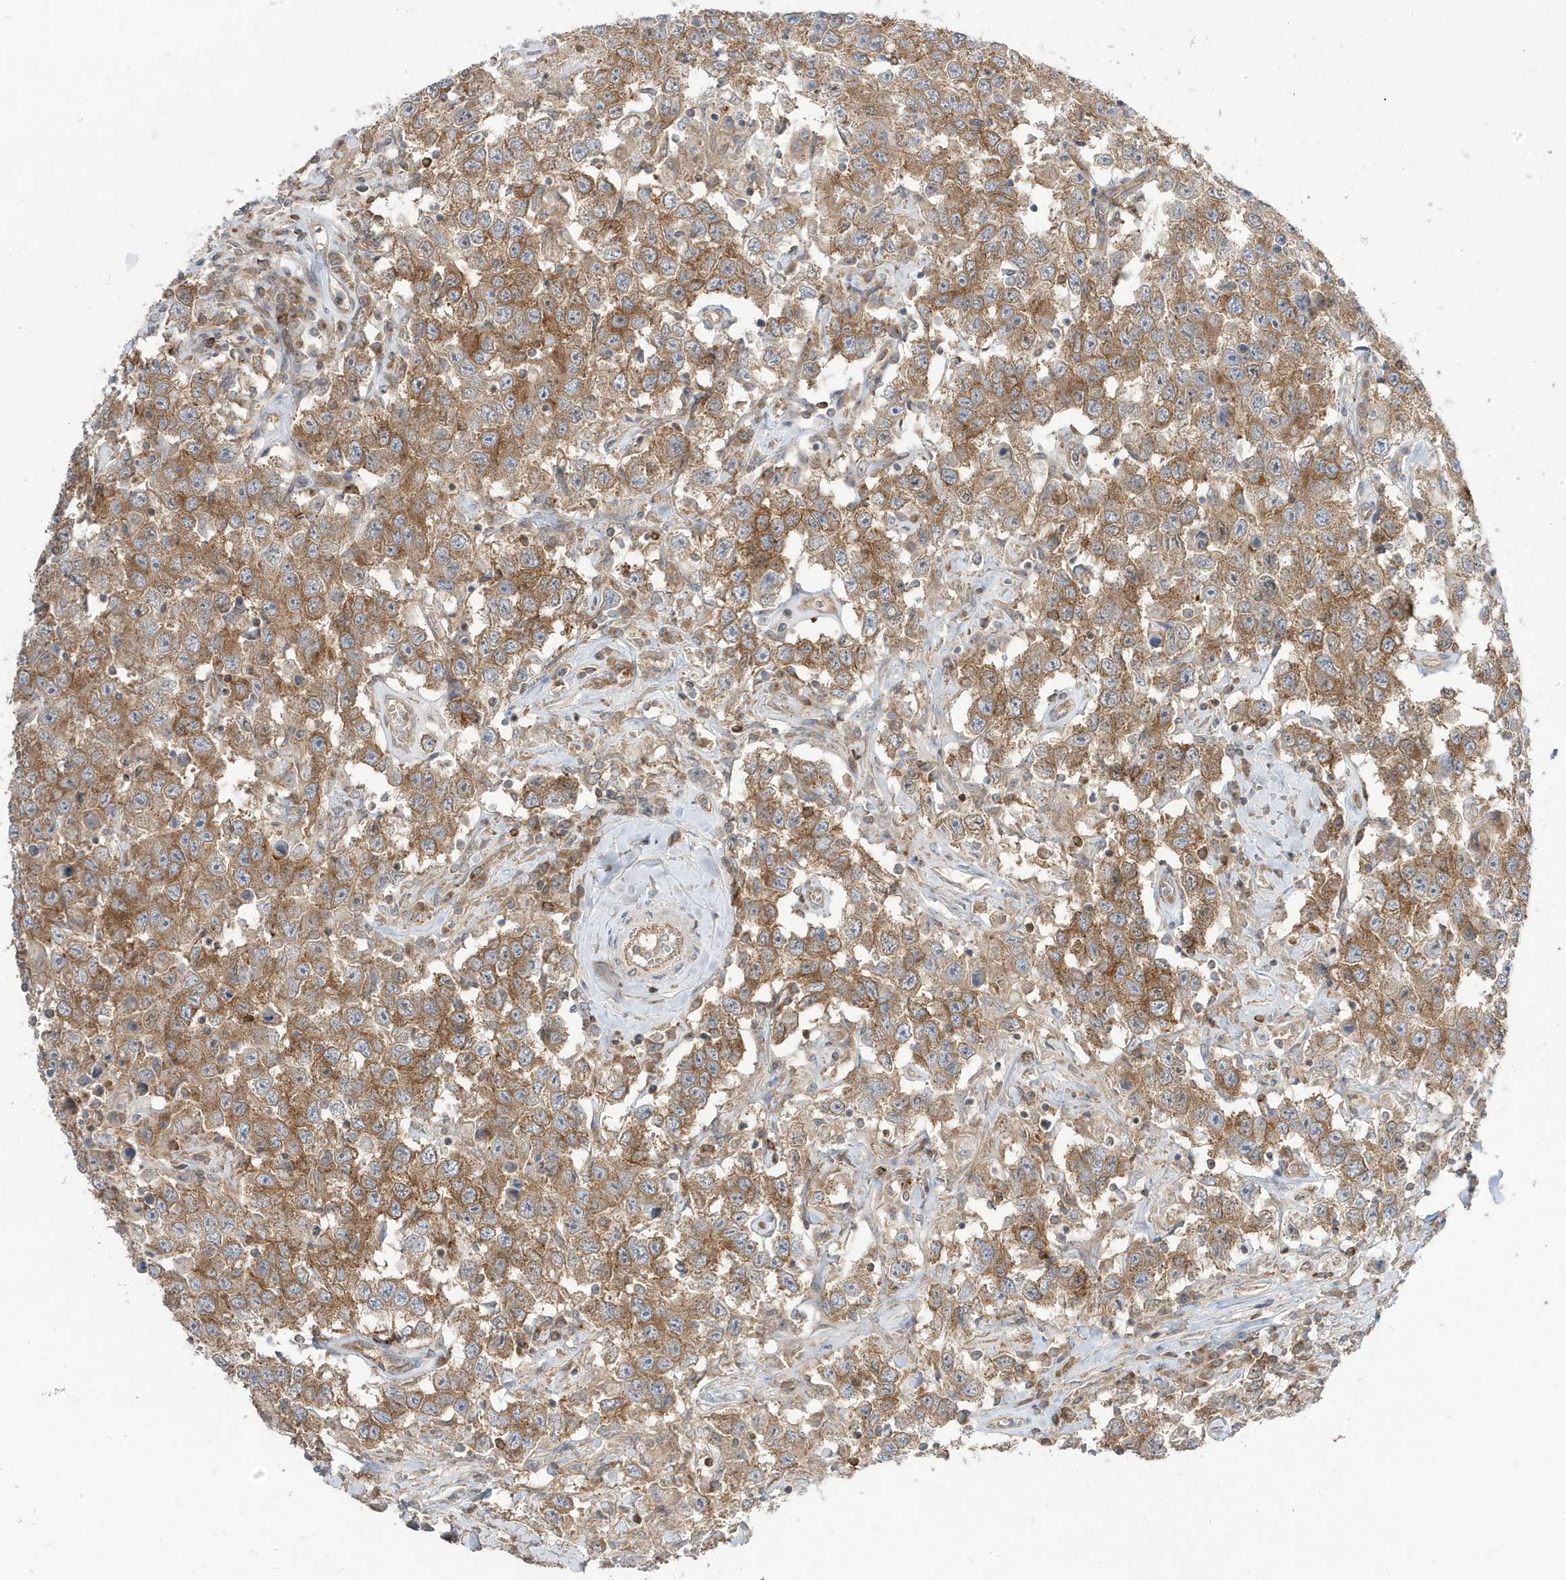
{"staining": {"intensity": "moderate", "quantity": ">75%", "location": "cytoplasmic/membranous"}, "tissue": "testis cancer", "cell_type": "Tumor cells", "image_type": "cancer", "snomed": [{"axis": "morphology", "description": "Seminoma, NOS"}, {"axis": "topography", "description": "Testis"}], "caption": "Protein staining exhibits moderate cytoplasmic/membranous staining in about >75% of tumor cells in testis cancer.", "gene": "STAM", "patient": {"sex": "male", "age": 41}}